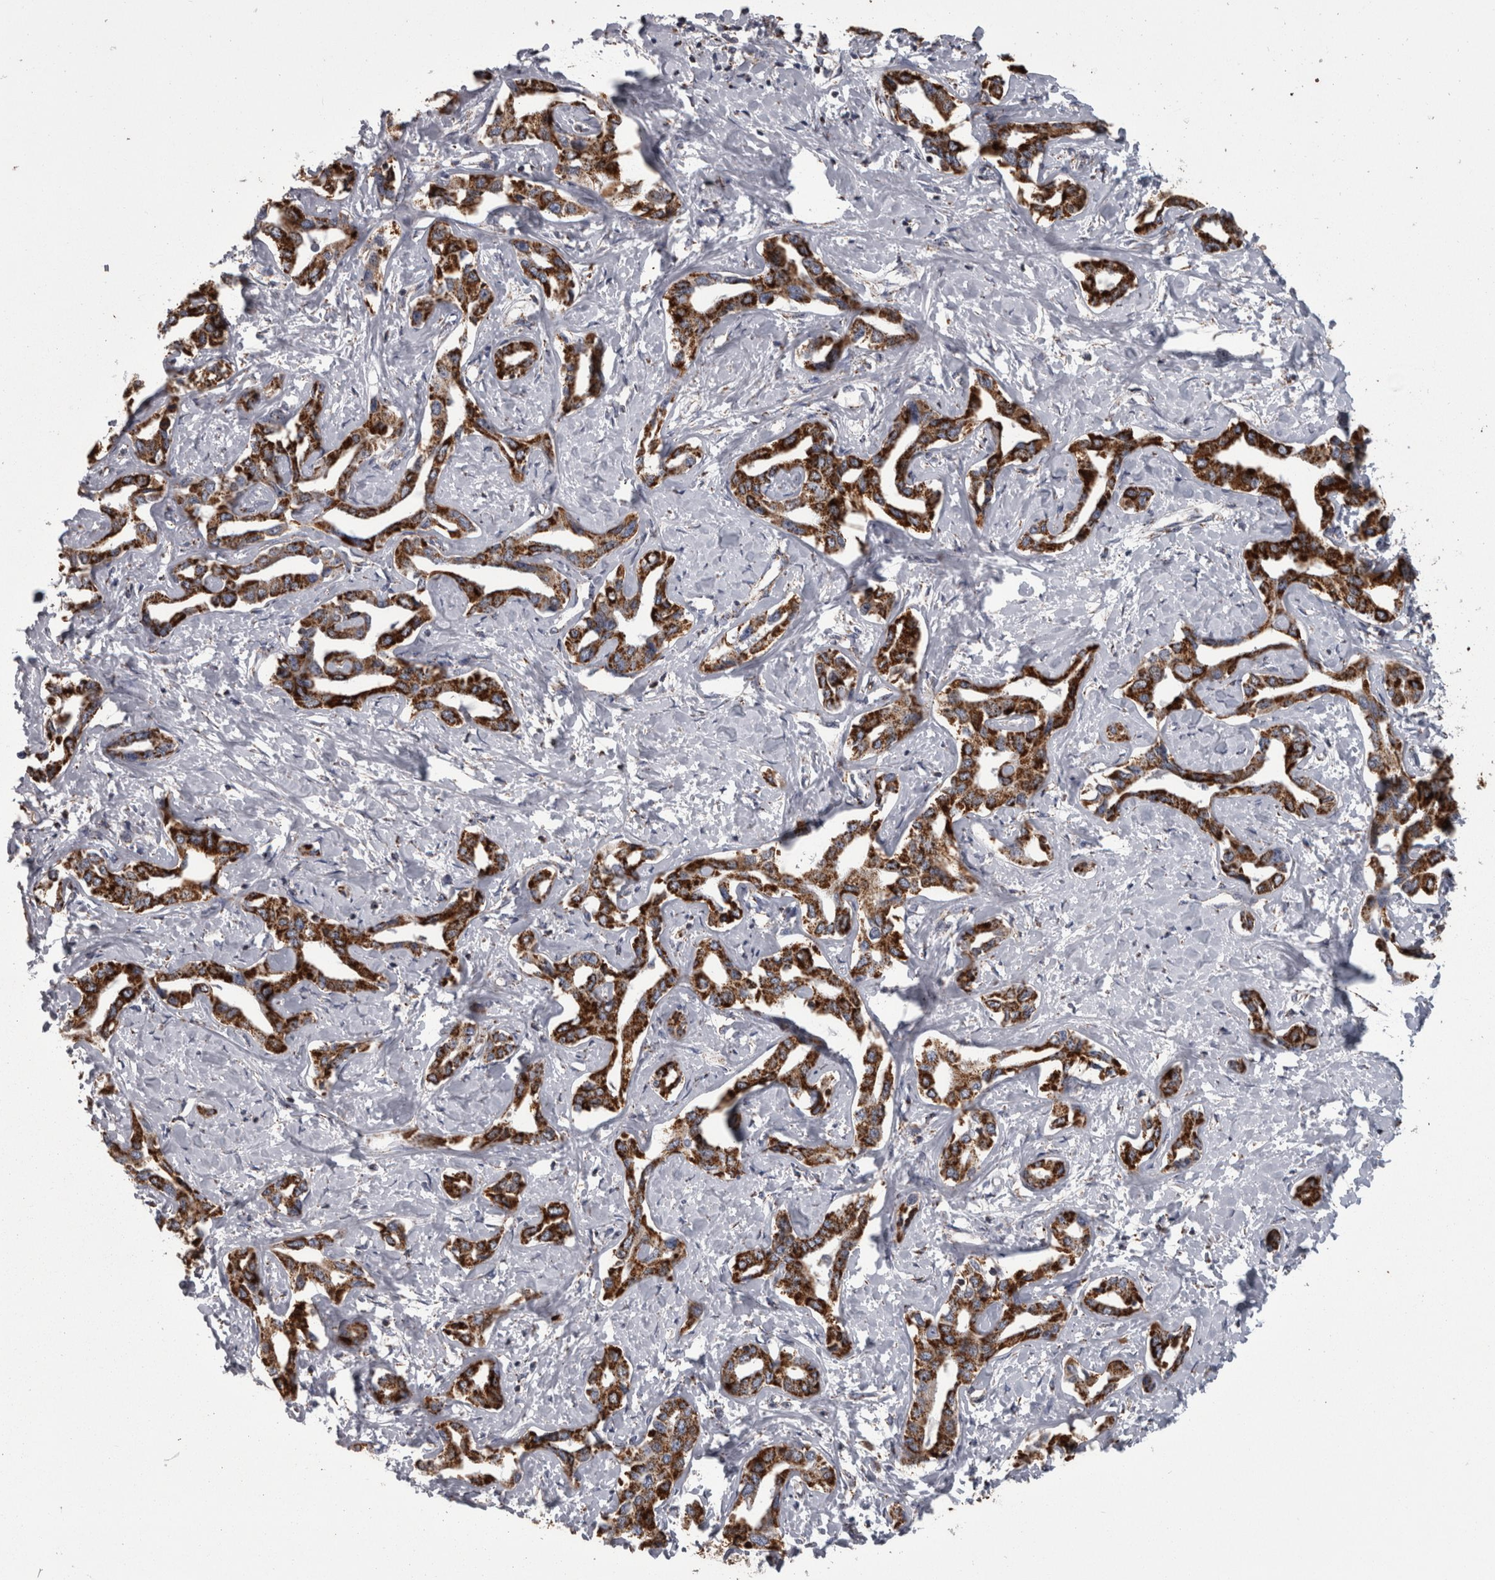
{"staining": {"intensity": "strong", "quantity": ">75%", "location": "cytoplasmic/membranous"}, "tissue": "liver cancer", "cell_type": "Tumor cells", "image_type": "cancer", "snomed": [{"axis": "morphology", "description": "Cholangiocarcinoma"}, {"axis": "topography", "description": "Liver"}], "caption": "High-magnification brightfield microscopy of liver cancer stained with DAB (3,3'-diaminobenzidine) (brown) and counterstained with hematoxylin (blue). tumor cells exhibit strong cytoplasmic/membranous positivity is present in approximately>75% of cells.", "gene": "MDH2", "patient": {"sex": "male", "age": 59}}